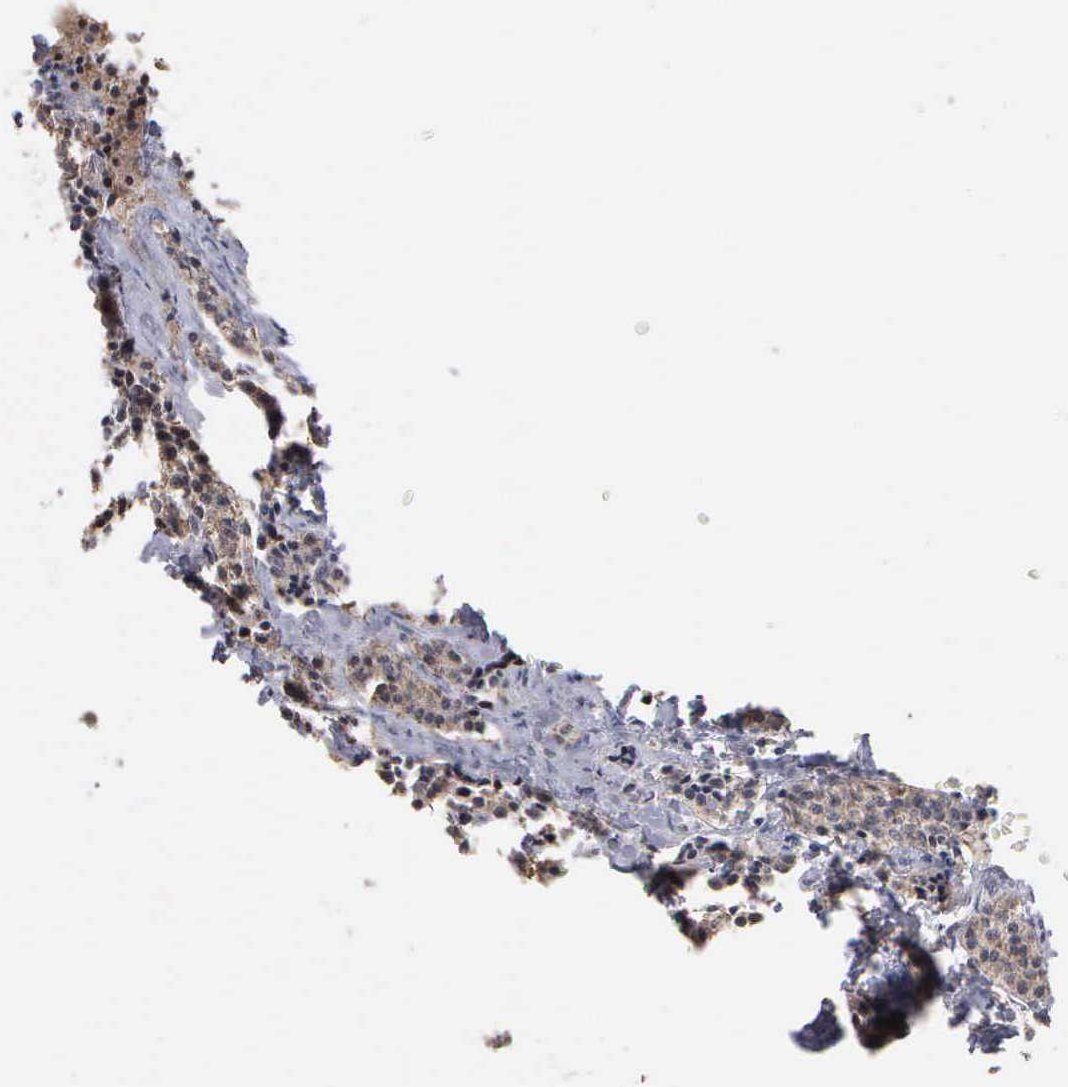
{"staining": {"intensity": "weak", "quantity": ">75%", "location": "cytoplasmic/membranous"}, "tissue": "carcinoid", "cell_type": "Tumor cells", "image_type": "cancer", "snomed": [{"axis": "morphology", "description": "Carcinoid, malignant, NOS"}, {"axis": "topography", "description": "Small intestine"}], "caption": "This micrograph exhibits carcinoid (malignant) stained with immunohistochemistry (IHC) to label a protein in brown. The cytoplasmic/membranous of tumor cells show weak positivity for the protein. Nuclei are counter-stained blue.", "gene": "KDM6A", "patient": {"sex": "male", "age": 63}}